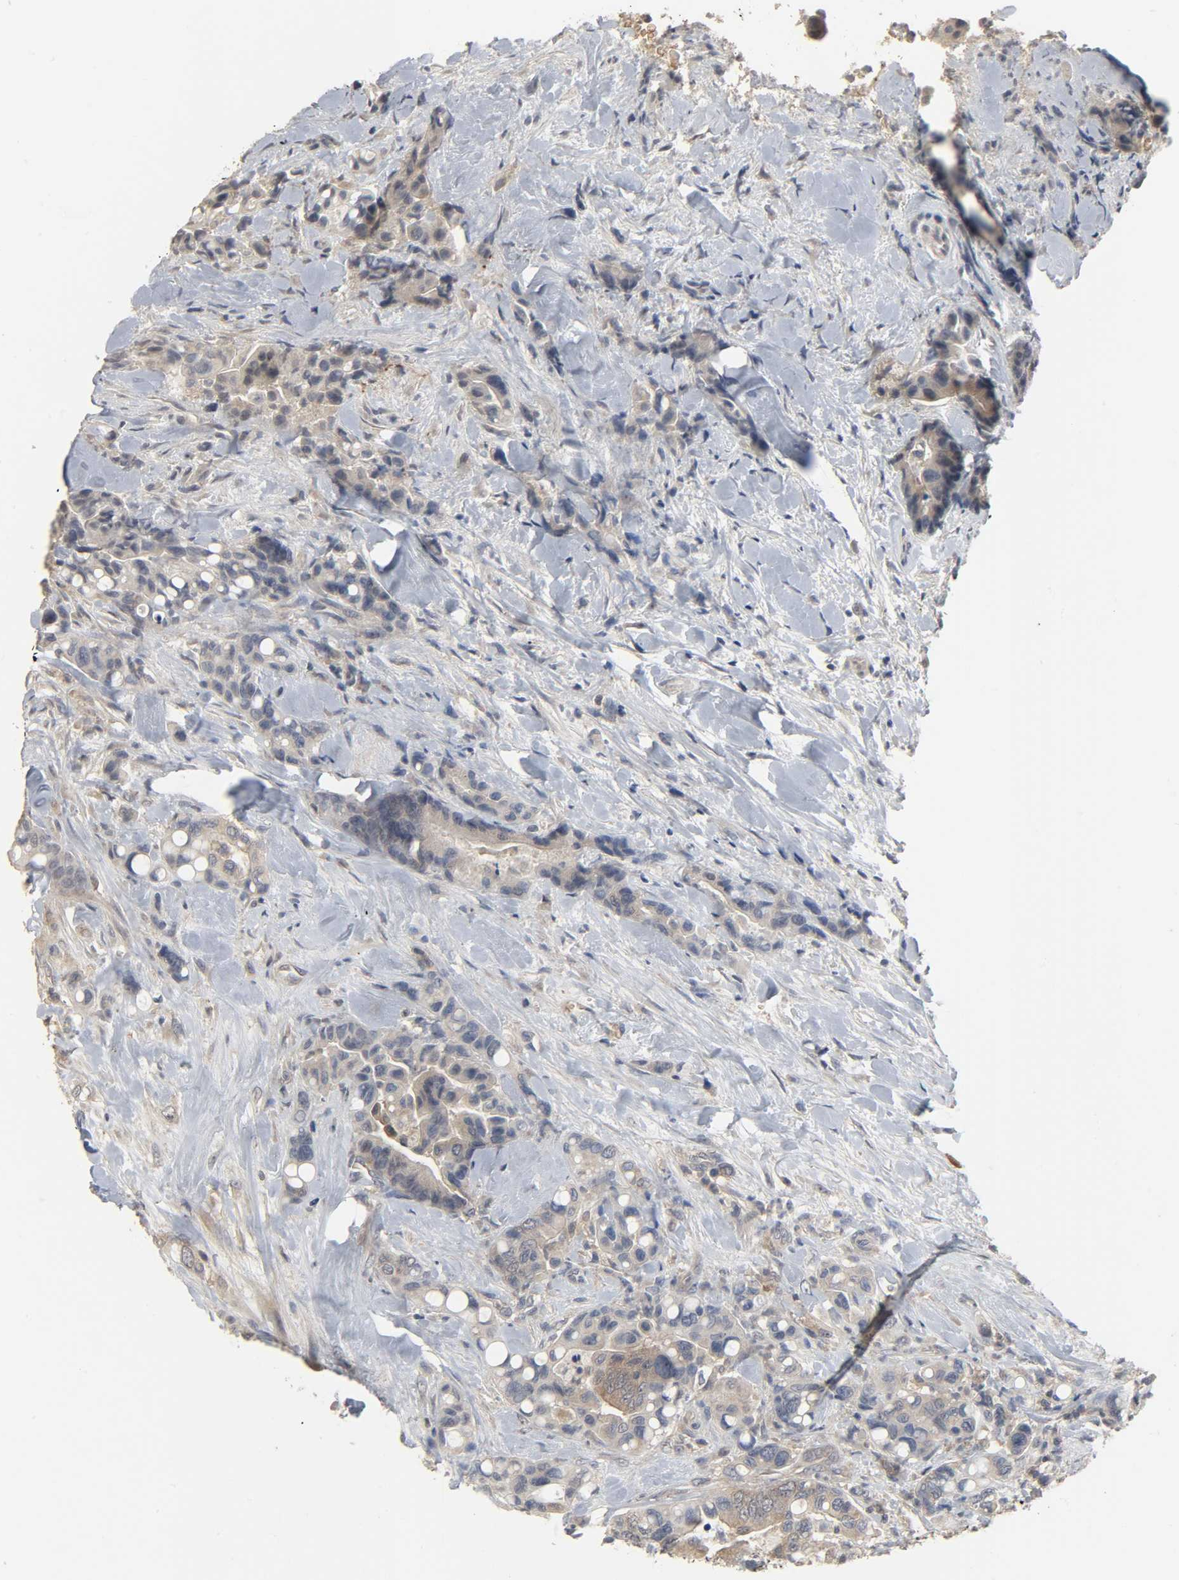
{"staining": {"intensity": "strong", "quantity": ">75%", "location": "cytoplasmic/membranous"}, "tissue": "colorectal cancer", "cell_type": "Tumor cells", "image_type": "cancer", "snomed": [{"axis": "morphology", "description": "Normal tissue, NOS"}, {"axis": "morphology", "description": "Adenocarcinoma, NOS"}, {"axis": "topography", "description": "Colon"}], "caption": "Colorectal cancer (adenocarcinoma) stained with IHC shows strong cytoplasmic/membranous expression in about >75% of tumor cells.", "gene": "PLEKHA2", "patient": {"sex": "male", "age": 82}}